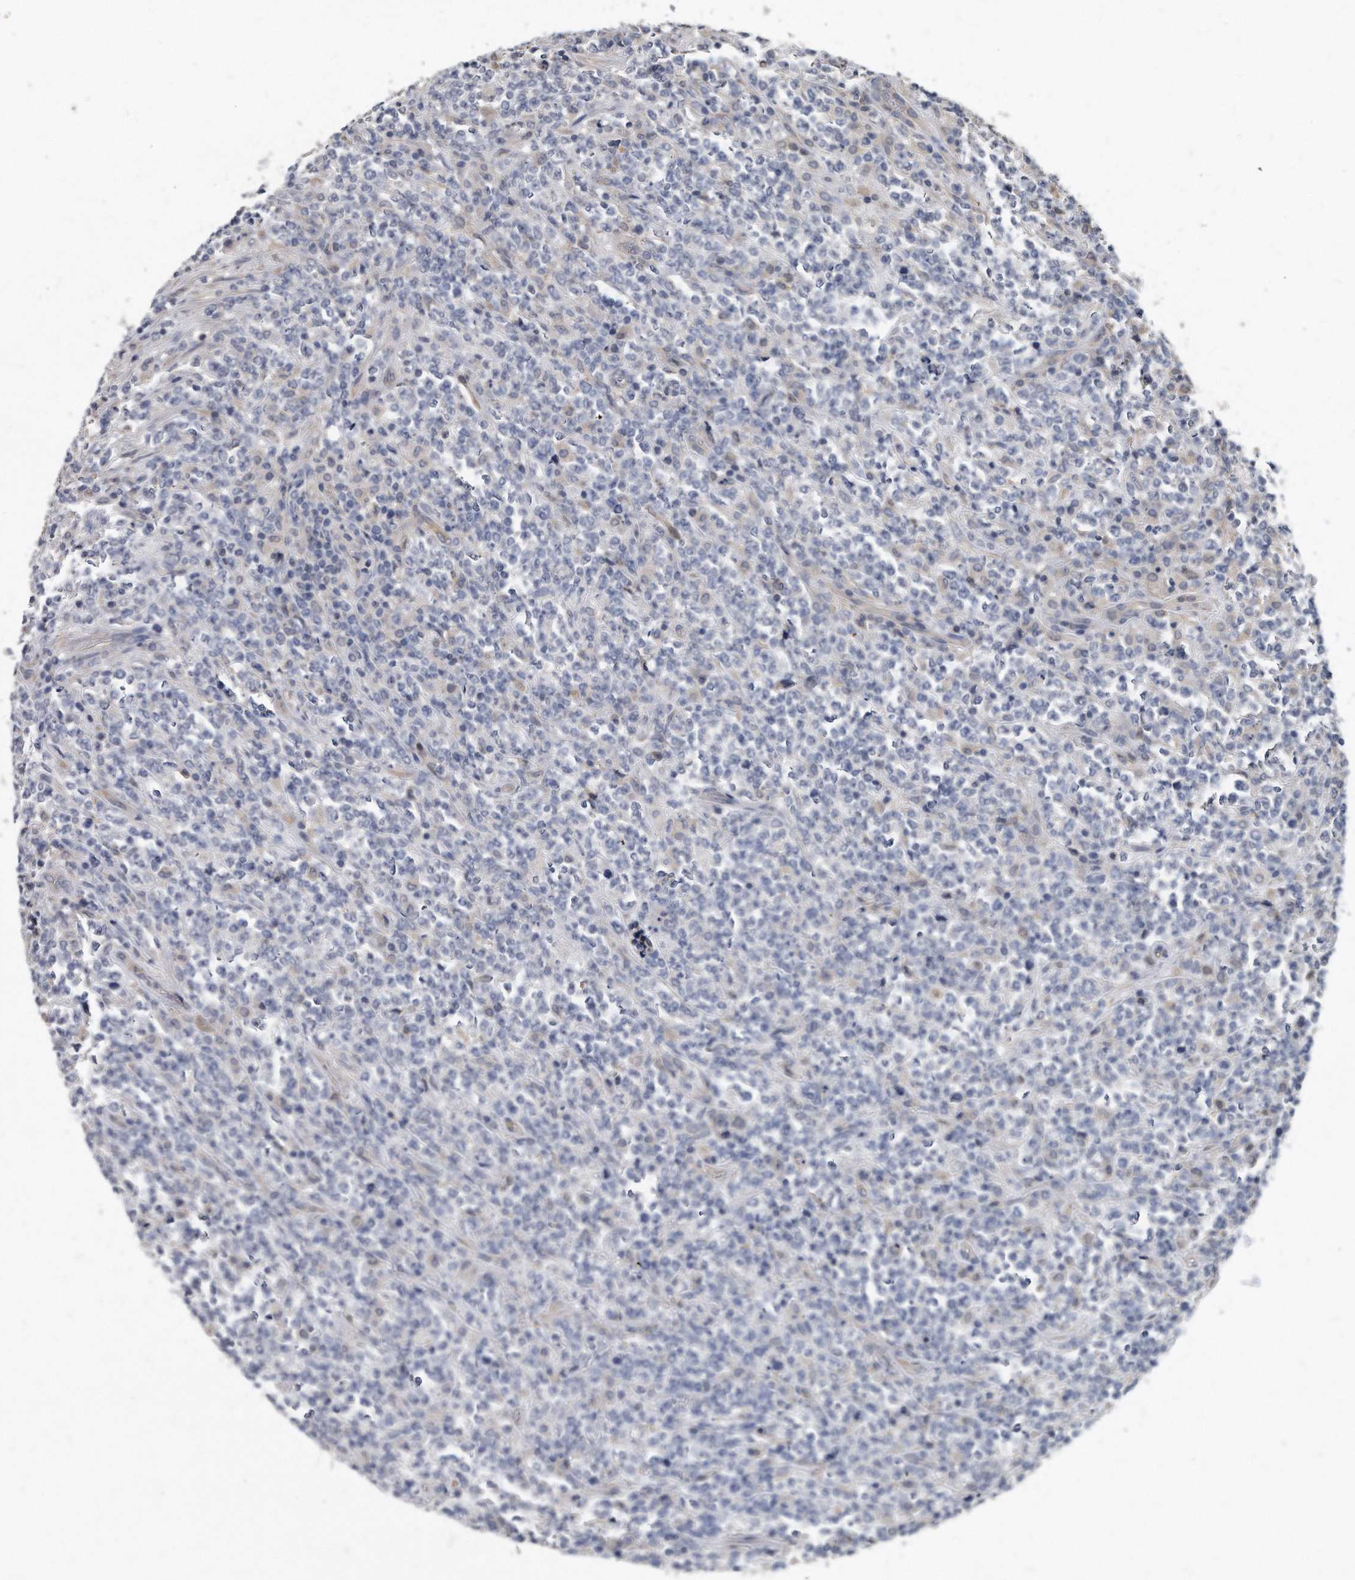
{"staining": {"intensity": "negative", "quantity": "none", "location": "none"}, "tissue": "lymphoma", "cell_type": "Tumor cells", "image_type": "cancer", "snomed": [{"axis": "morphology", "description": "Malignant lymphoma, non-Hodgkin's type, High grade"}, {"axis": "topography", "description": "Soft tissue"}], "caption": "Image shows no protein staining in tumor cells of high-grade malignant lymphoma, non-Hodgkin's type tissue. Nuclei are stained in blue.", "gene": "HOMER3", "patient": {"sex": "male", "age": 18}}